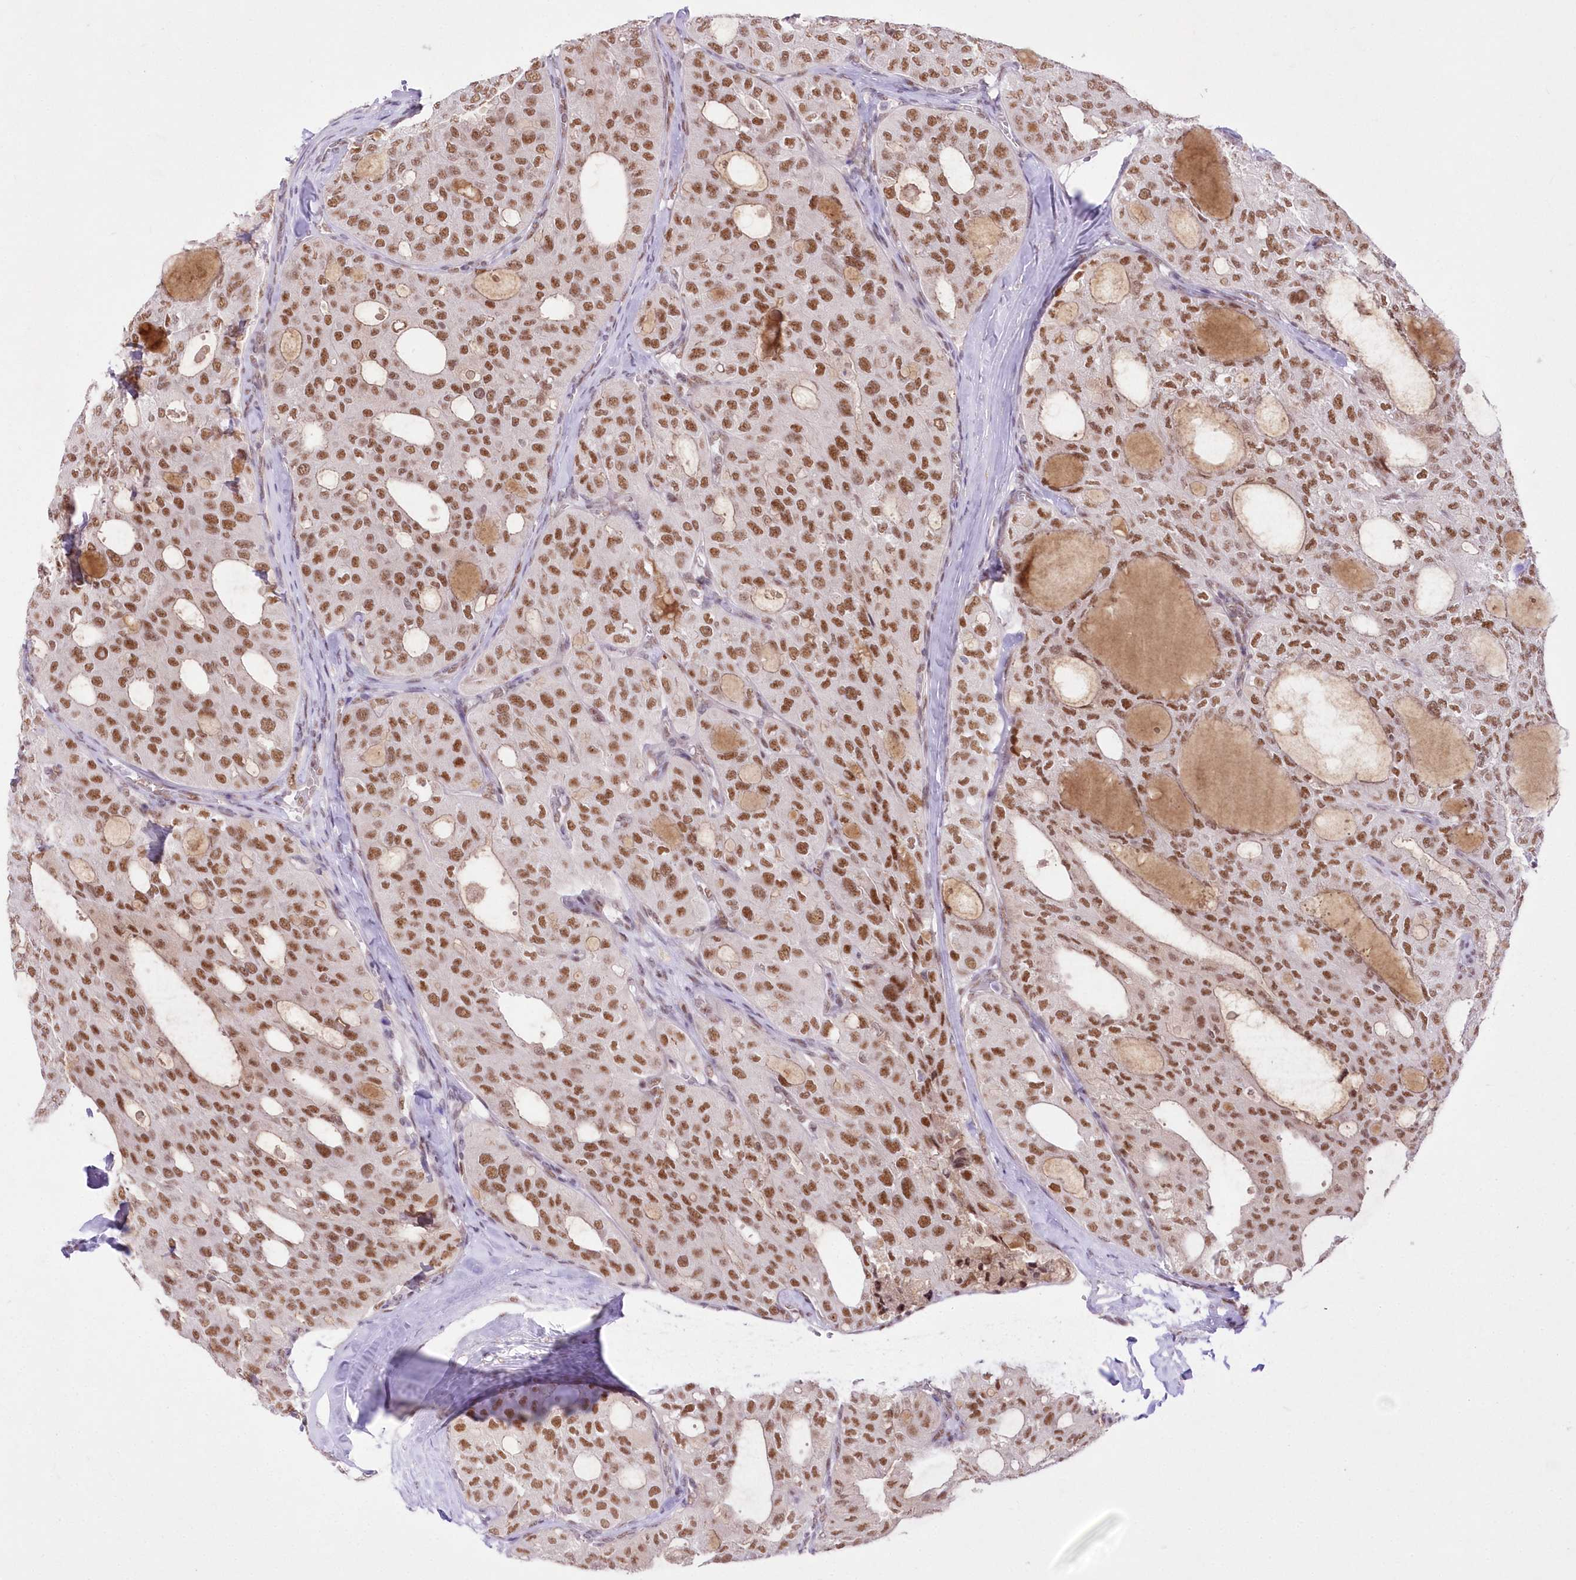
{"staining": {"intensity": "strong", "quantity": ">75%", "location": "nuclear"}, "tissue": "thyroid cancer", "cell_type": "Tumor cells", "image_type": "cancer", "snomed": [{"axis": "morphology", "description": "Follicular adenoma carcinoma, NOS"}, {"axis": "topography", "description": "Thyroid gland"}], "caption": "Thyroid follicular adenoma carcinoma tissue reveals strong nuclear expression in approximately >75% of tumor cells", "gene": "NSUN2", "patient": {"sex": "male", "age": 75}}